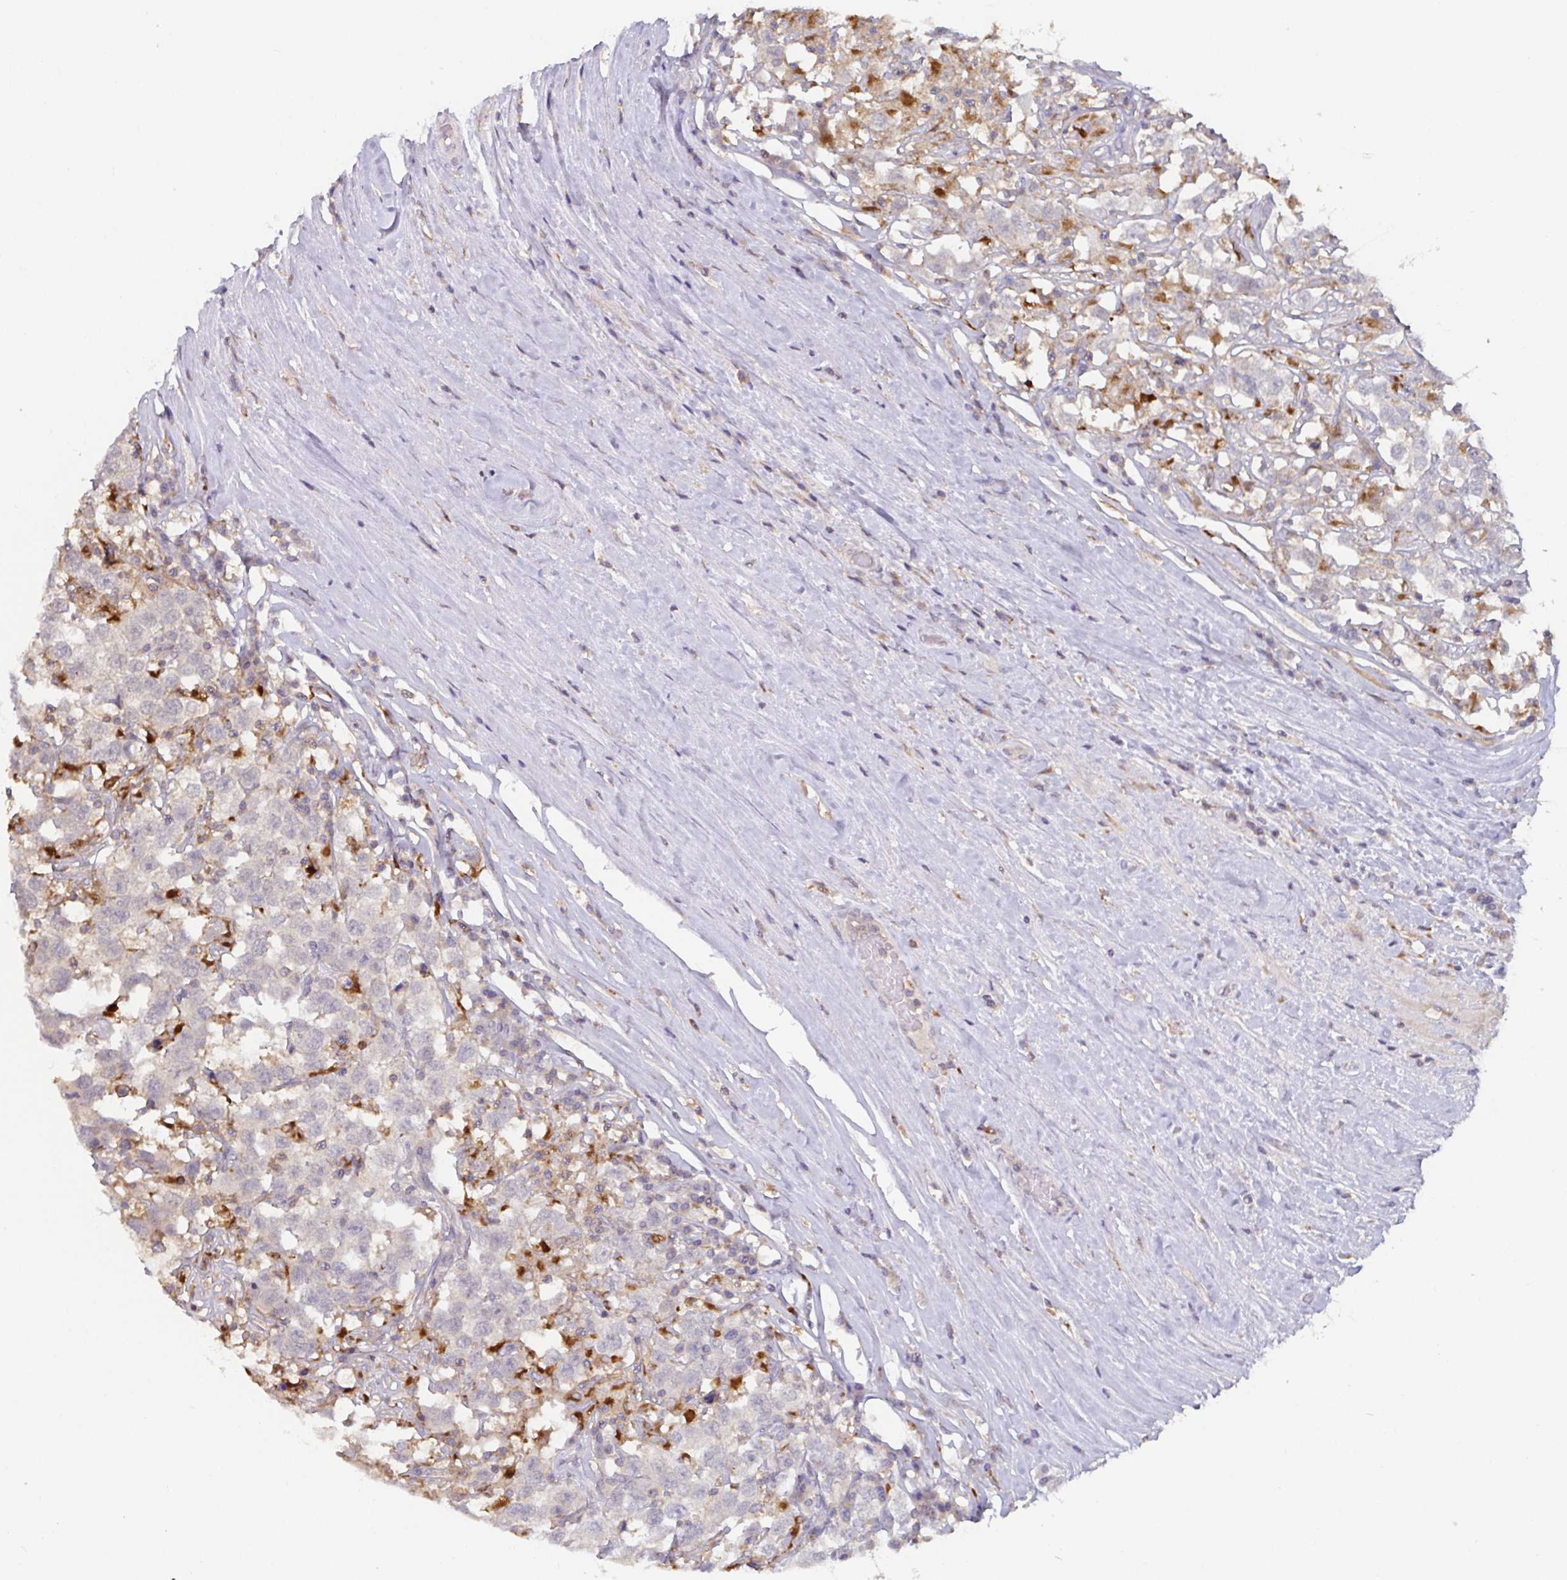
{"staining": {"intensity": "negative", "quantity": "none", "location": "none"}, "tissue": "testis cancer", "cell_type": "Tumor cells", "image_type": "cancer", "snomed": [{"axis": "morphology", "description": "Seminoma, NOS"}, {"axis": "topography", "description": "Testis"}], "caption": "Immunohistochemistry (IHC) of seminoma (testis) shows no expression in tumor cells.", "gene": "CDH18", "patient": {"sex": "male", "age": 41}}